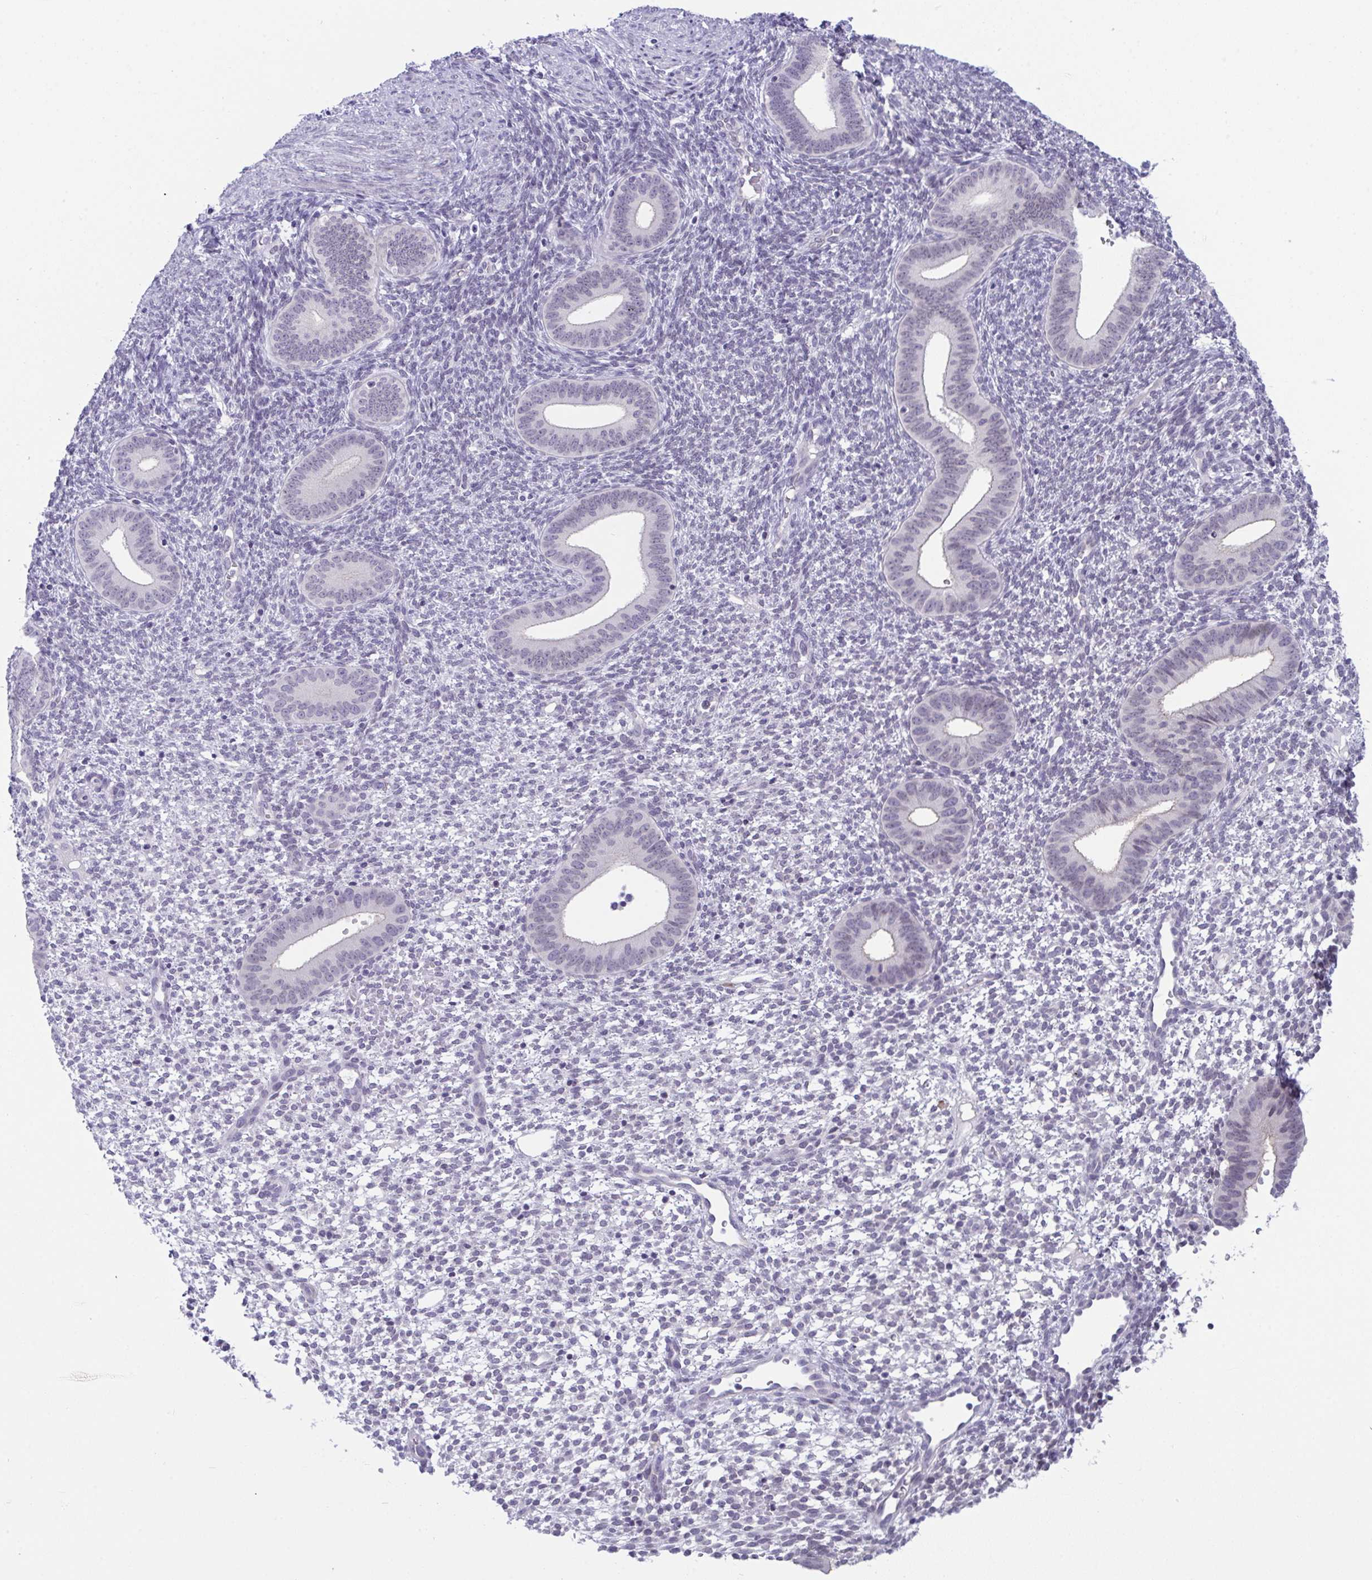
{"staining": {"intensity": "negative", "quantity": "none", "location": "none"}, "tissue": "endometrium", "cell_type": "Cells in endometrial stroma", "image_type": "normal", "snomed": [{"axis": "morphology", "description": "Normal tissue, NOS"}, {"axis": "topography", "description": "Endometrium"}], "caption": "The IHC photomicrograph has no significant staining in cells in endometrial stroma of endometrium.", "gene": "BMAL2", "patient": {"sex": "female", "age": 40}}